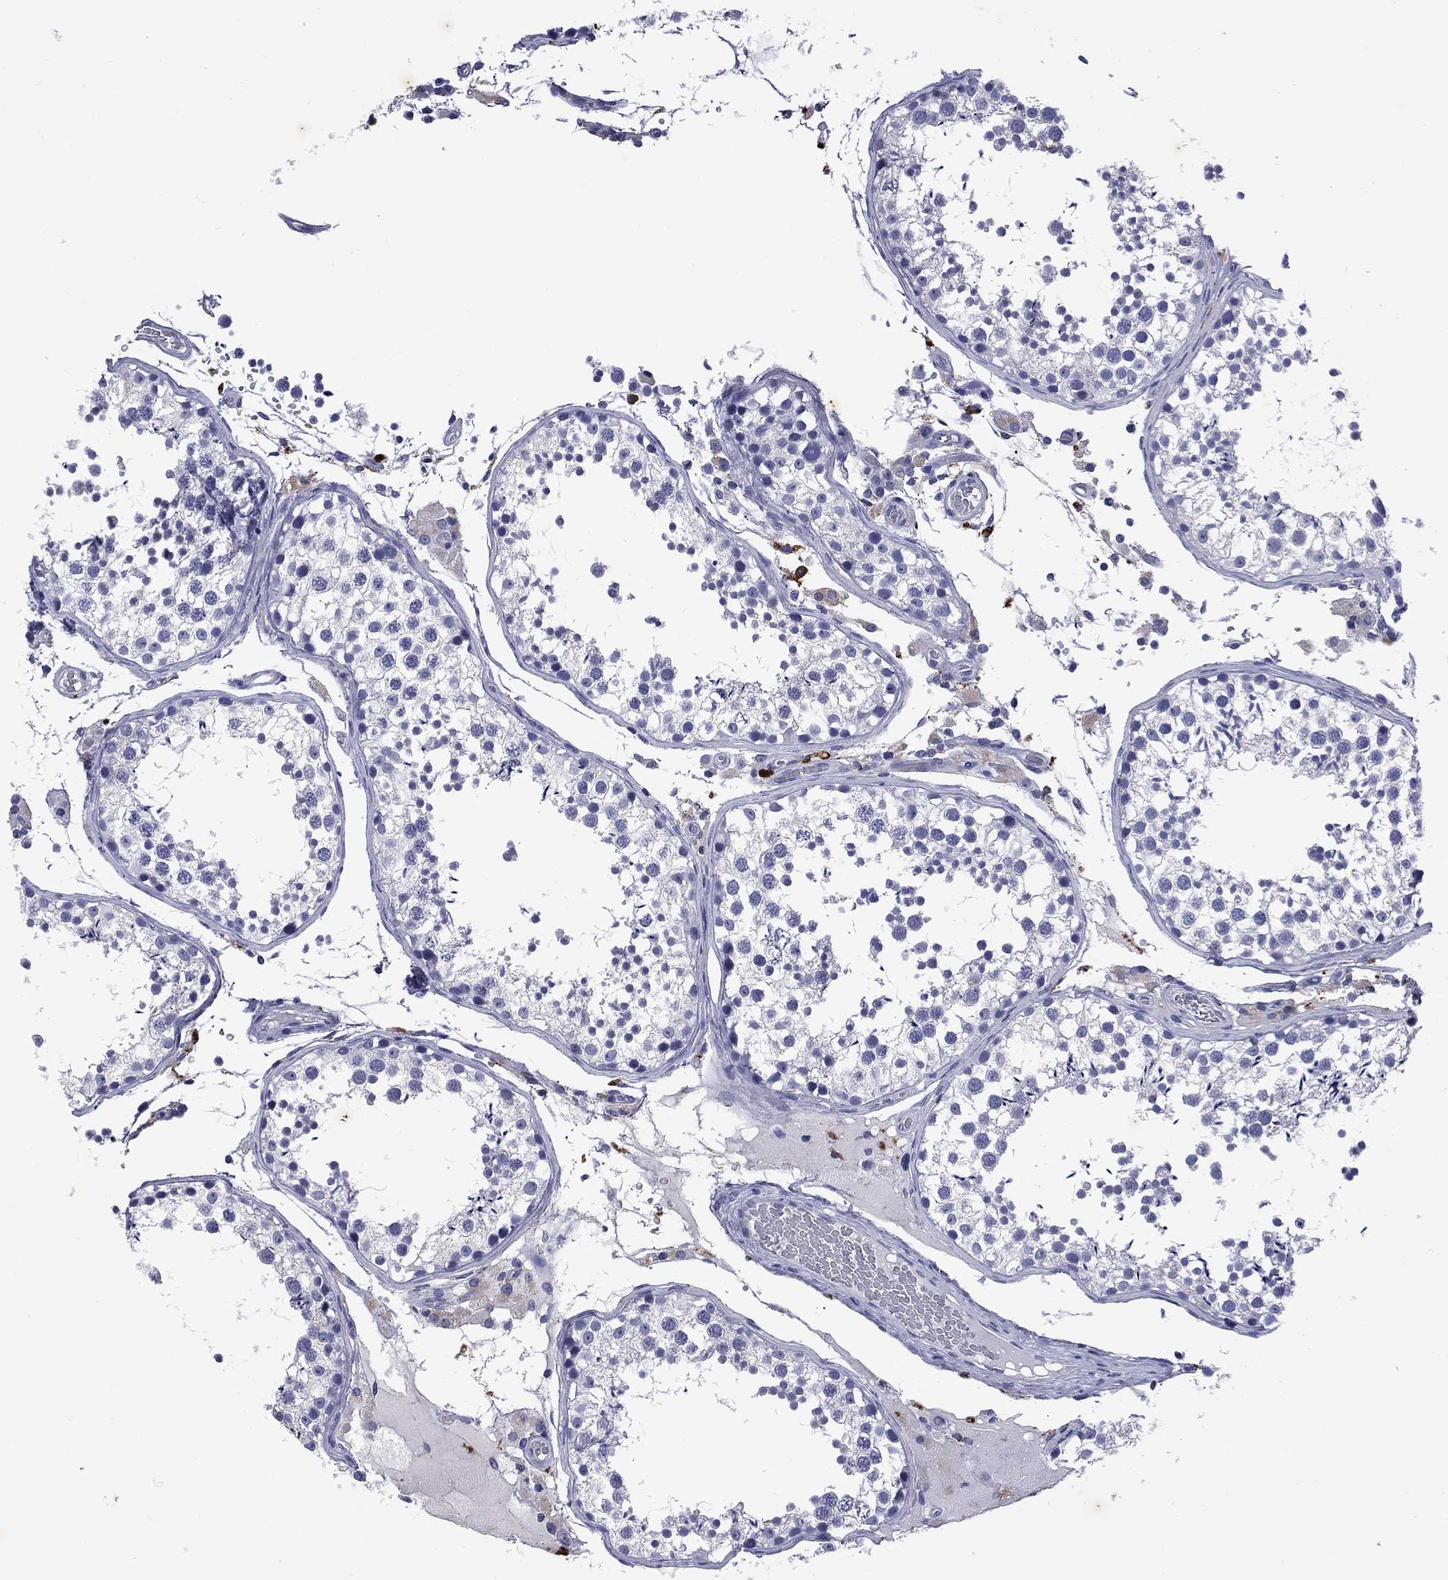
{"staining": {"intensity": "negative", "quantity": "none", "location": "none"}, "tissue": "testis", "cell_type": "Cells in seminiferous ducts", "image_type": "normal", "snomed": [{"axis": "morphology", "description": "Normal tissue, NOS"}, {"axis": "topography", "description": "Testis"}], "caption": "High power microscopy photomicrograph of an immunohistochemistry micrograph of normal testis, revealing no significant positivity in cells in seminiferous ducts. (DAB (3,3'-diaminobenzidine) immunohistochemistry visualized using brightfield microscopy, high magnification).", "gene": "MADCAM1", "patient": {"sex": "male", "age": 29}}